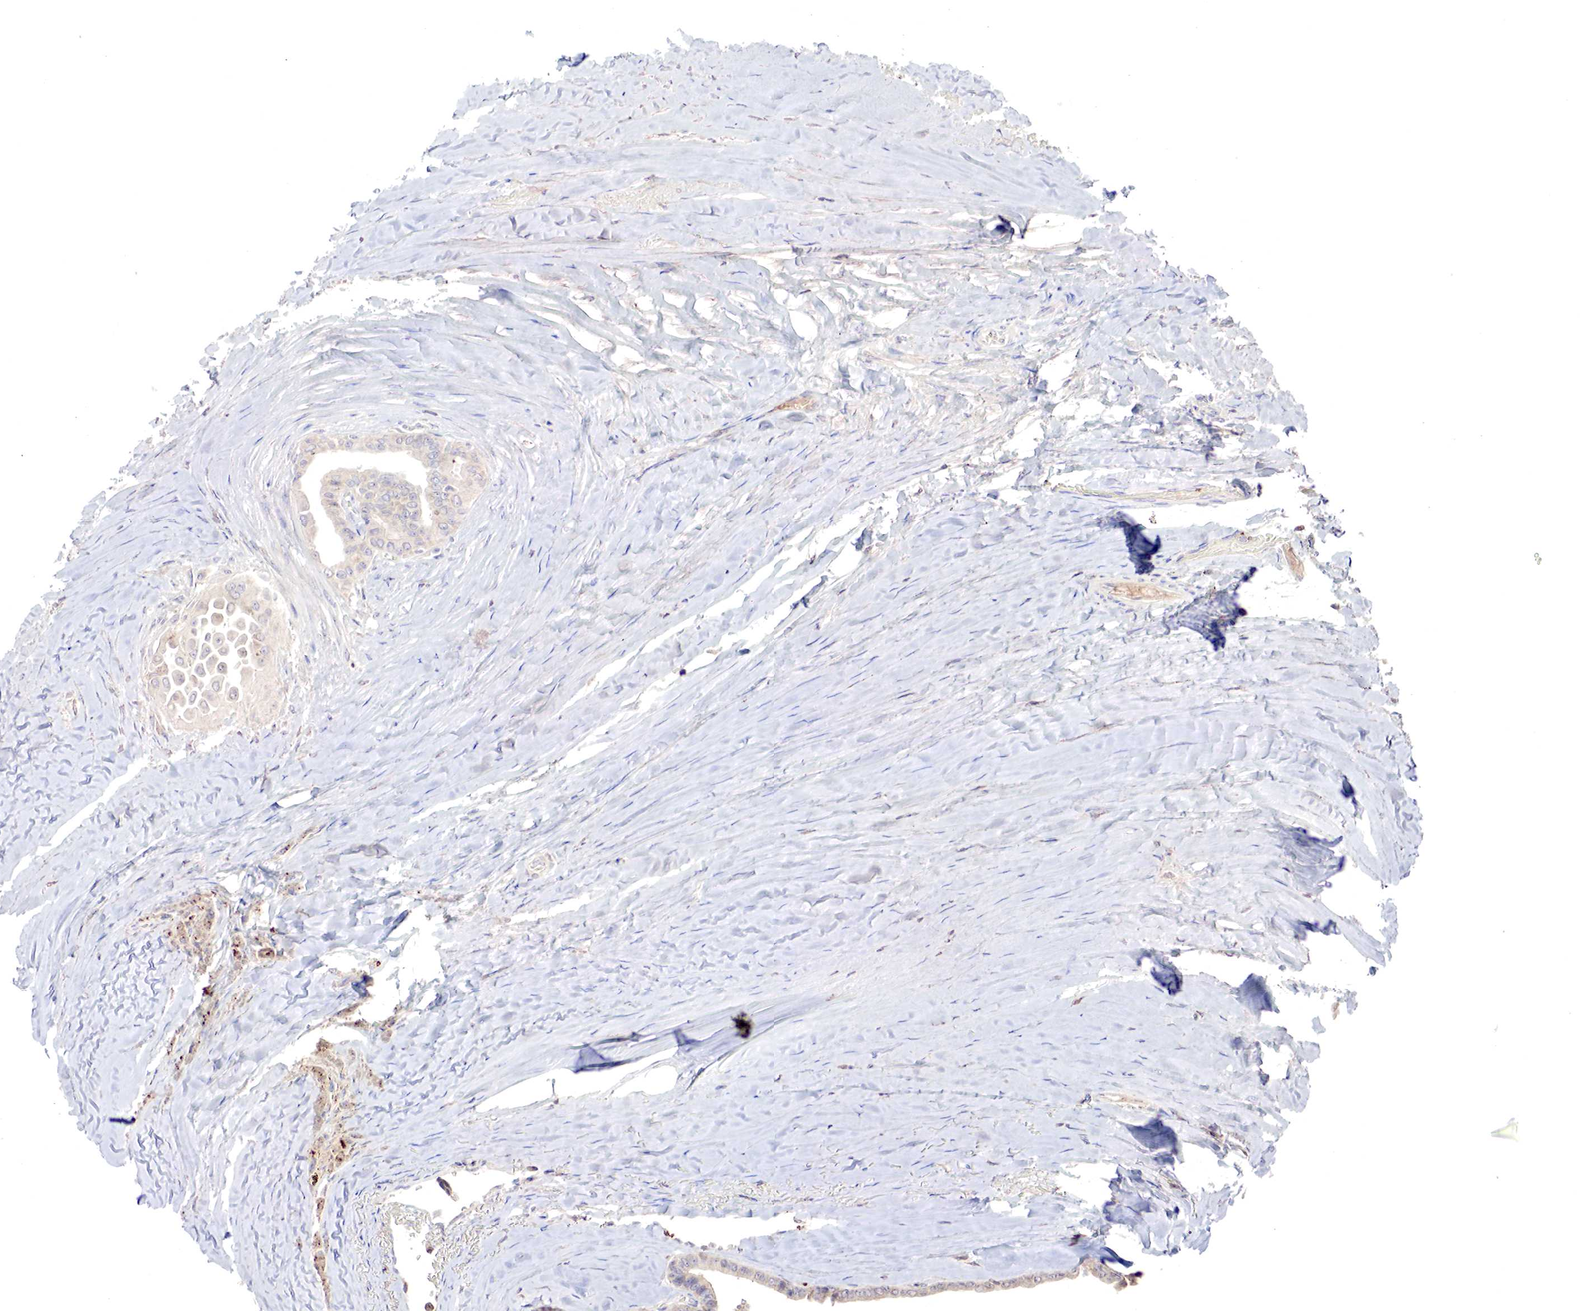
{"staining": {"intensity": "weak", "quantity": "25%-75%", "location": "cytoplasmic/membranous"}, "tissue": "thyroid cancer", "cell_type": "Tumor cells", "image_type": "cancer", "snomed": [{"axis": "morphology", "description": "Papillary adenocarcinoma, NOS"}, {"axis": "topography", "description": "Thyroid gland"}], "caption": "Protein staining shows weak cytoplasmic/membranous staining in about 25%-75% of tumor cells in papillary adenocarcinoma (thyroid). Using DAB (3,3'-diaminobenzidine) (brown) and hematoxylin (blue) stains, captured at high magnification using brightfield microscopy.", "gene": "GATA1", "patient": {"sex": "male", "age": 87}}